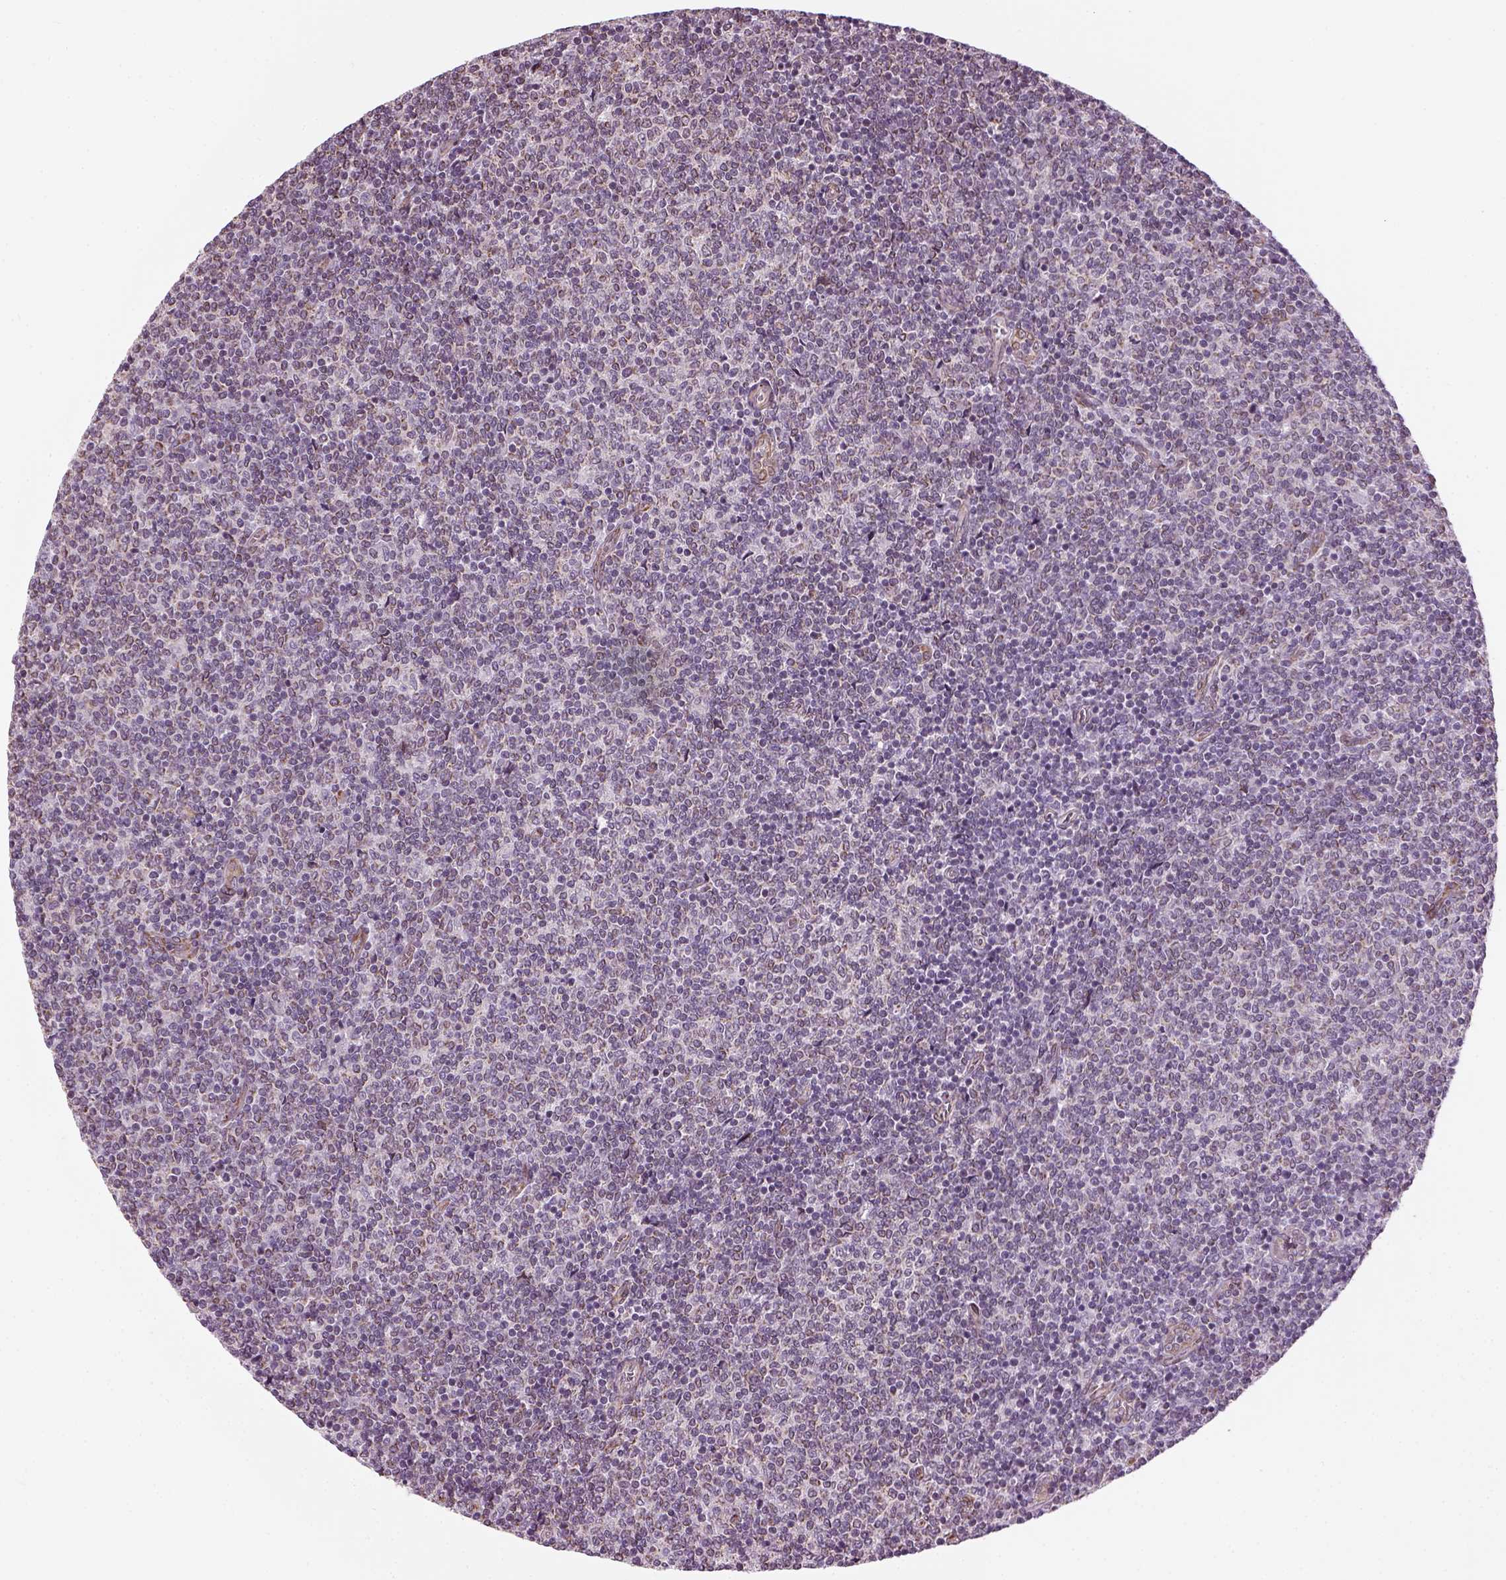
{"staining": {"intensity": "weak", "quantity": "25%-75%", "location": "cytoplasmic/membranous"}, "tissue": "lymphoma", "cell_type": "Tumor cells", "image_type": "cancer", "snomed": [{"axis": "morphology", "description": "Malignant lymphoma, non-Hodgkin's type, Low grade"}, {"axis": "topography", "description": "Lymph node"}], "caption": "IHC photomicrograph of neoplastic tissue: human lymphoma stained using IHC demonstrates low levels of weak protein expression localized specifically in the cytoplasmic/membranous of tumor cells, appearing as a cytoplasmic/membranous brown color.", "gene": "XK", "patient": {"sex": "male", "age": 52}}